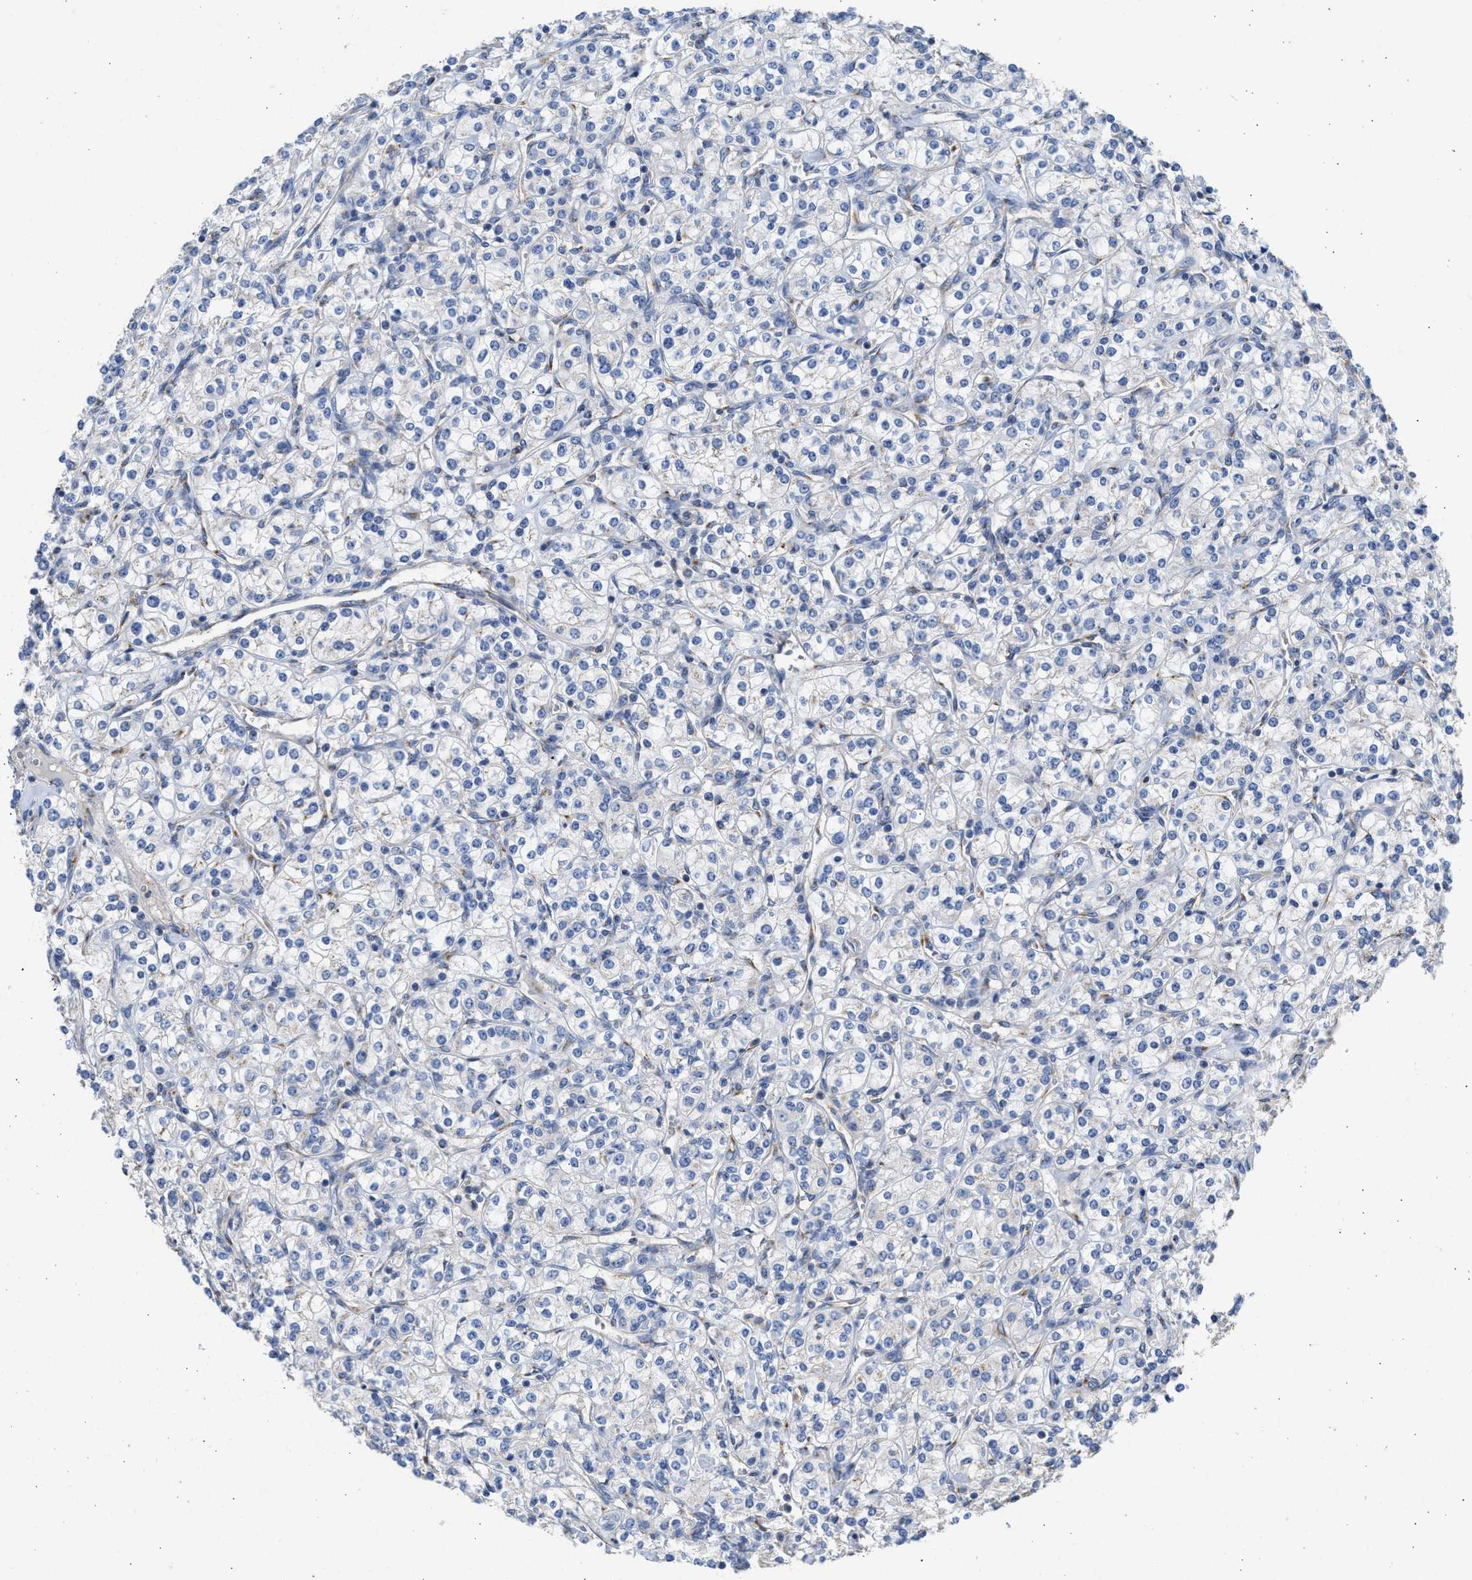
{"staining": {"intensity": "negative", "quantity": "none", "location": "none"}, "tissue": "renal cancer", "cell_type": "Tumor cells", "image_type": "cancer", "snomed": [{"axis": "morphology", "description": "Adenocarcinoma, NOS"}, {"axis": "topography", "description": "Kidney"}], "caption": "Image shows no protein staining in tumor cells of renal cancer (adenocarcinoma) tissue.", "gene": "IPO8", "patient": {"sex": "male", "age": 77}}